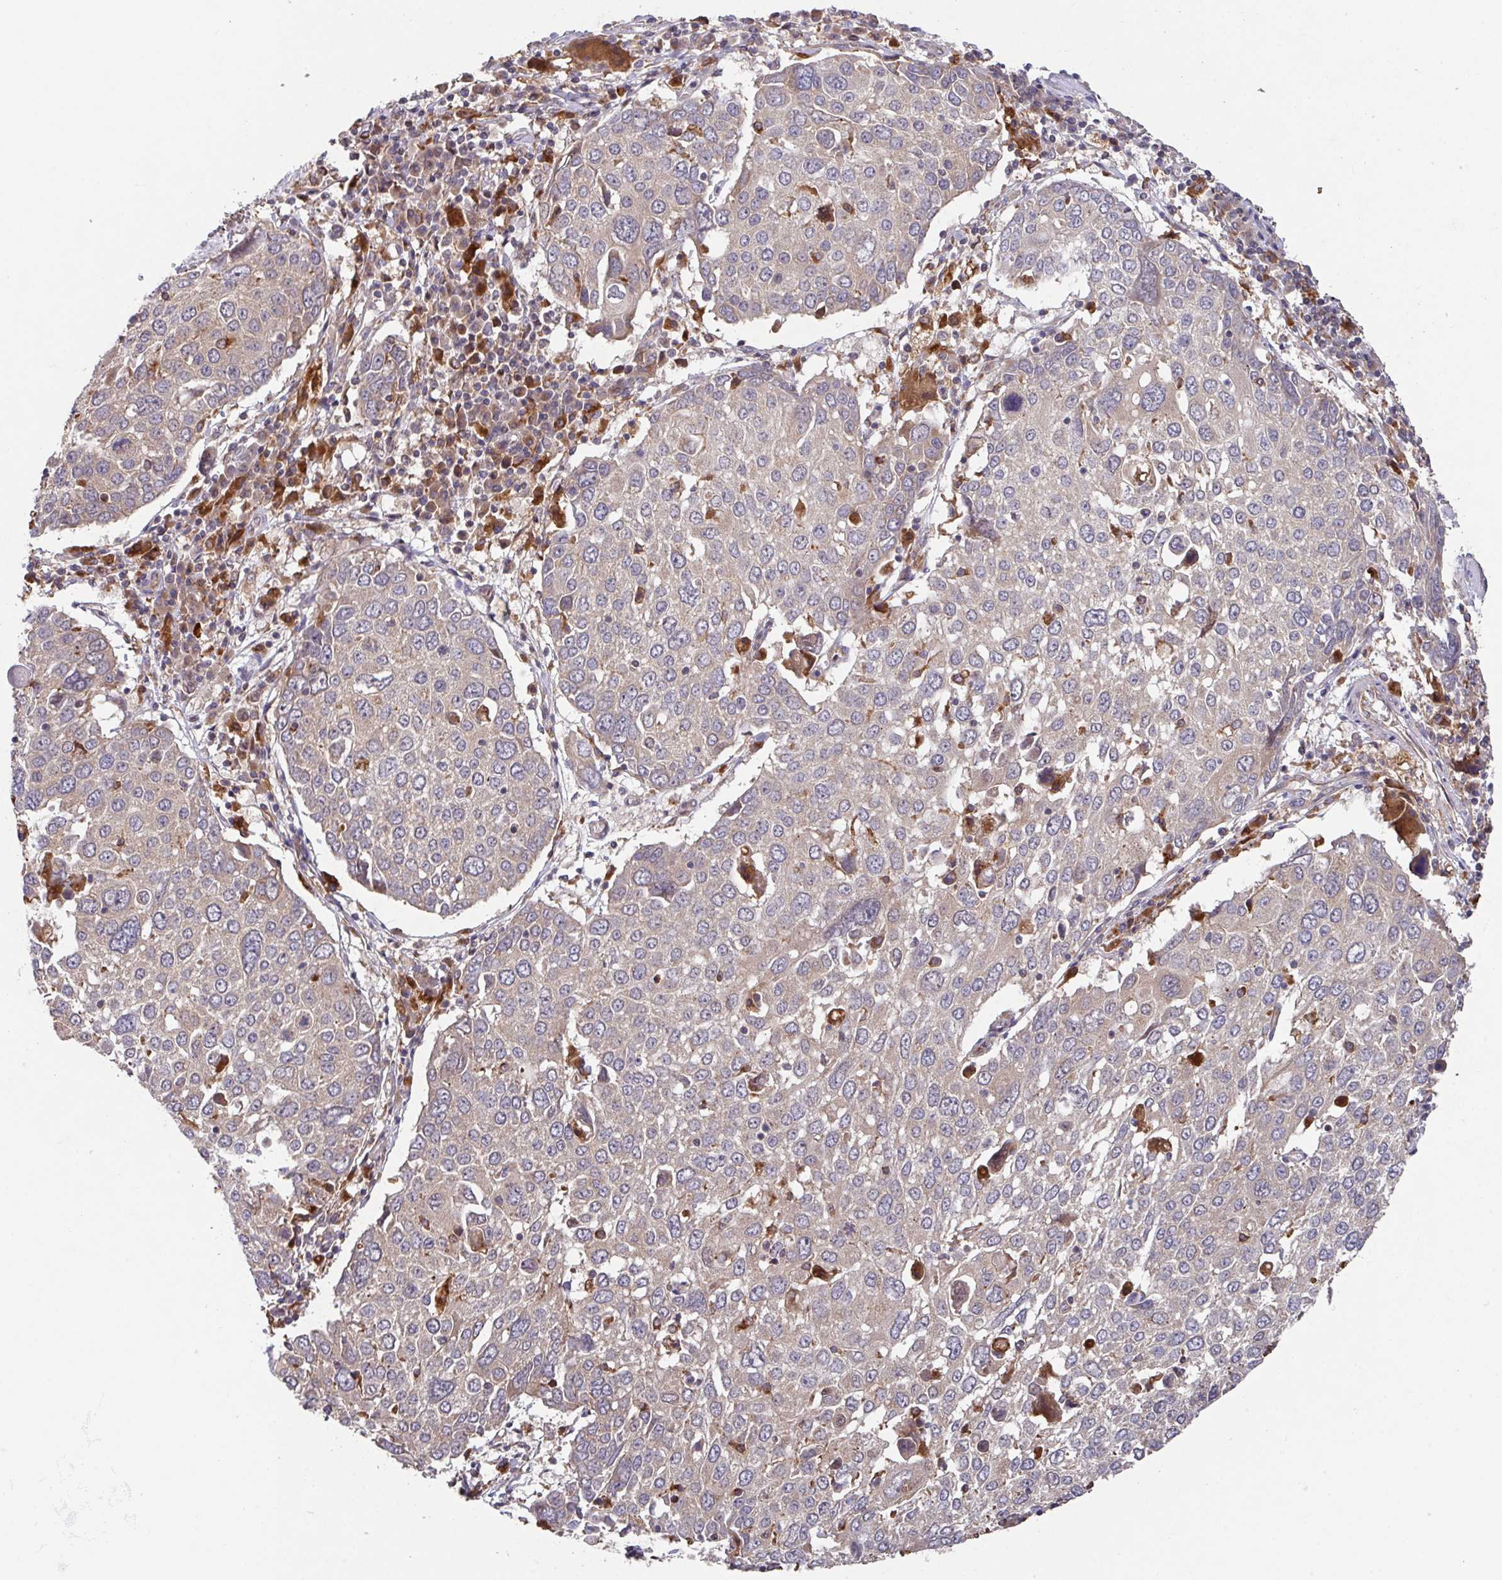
{"staining": {"intensity": "weak", "quantity": "25%-75%", "location": "cytoplasmic/membranous"}, "tissue": "lung cancer", "cell_type": "Tumor cells", "image_type": "cancer", "snomed": [{"axis": "morphology", "description": "Squamous cell carcinoma, NOS"}, {"axis": "topography", "description": "Lung"}], "caption": "Lung cancer (squamous cell carcinoma) tissue displays weak cytoplasmic/membranous positivity in approximately 25%-75% of tumor cells, visualized by immunohistochemistry.", "gene": "TRIM14", "patient": {"sex": "male", "age": 65}}